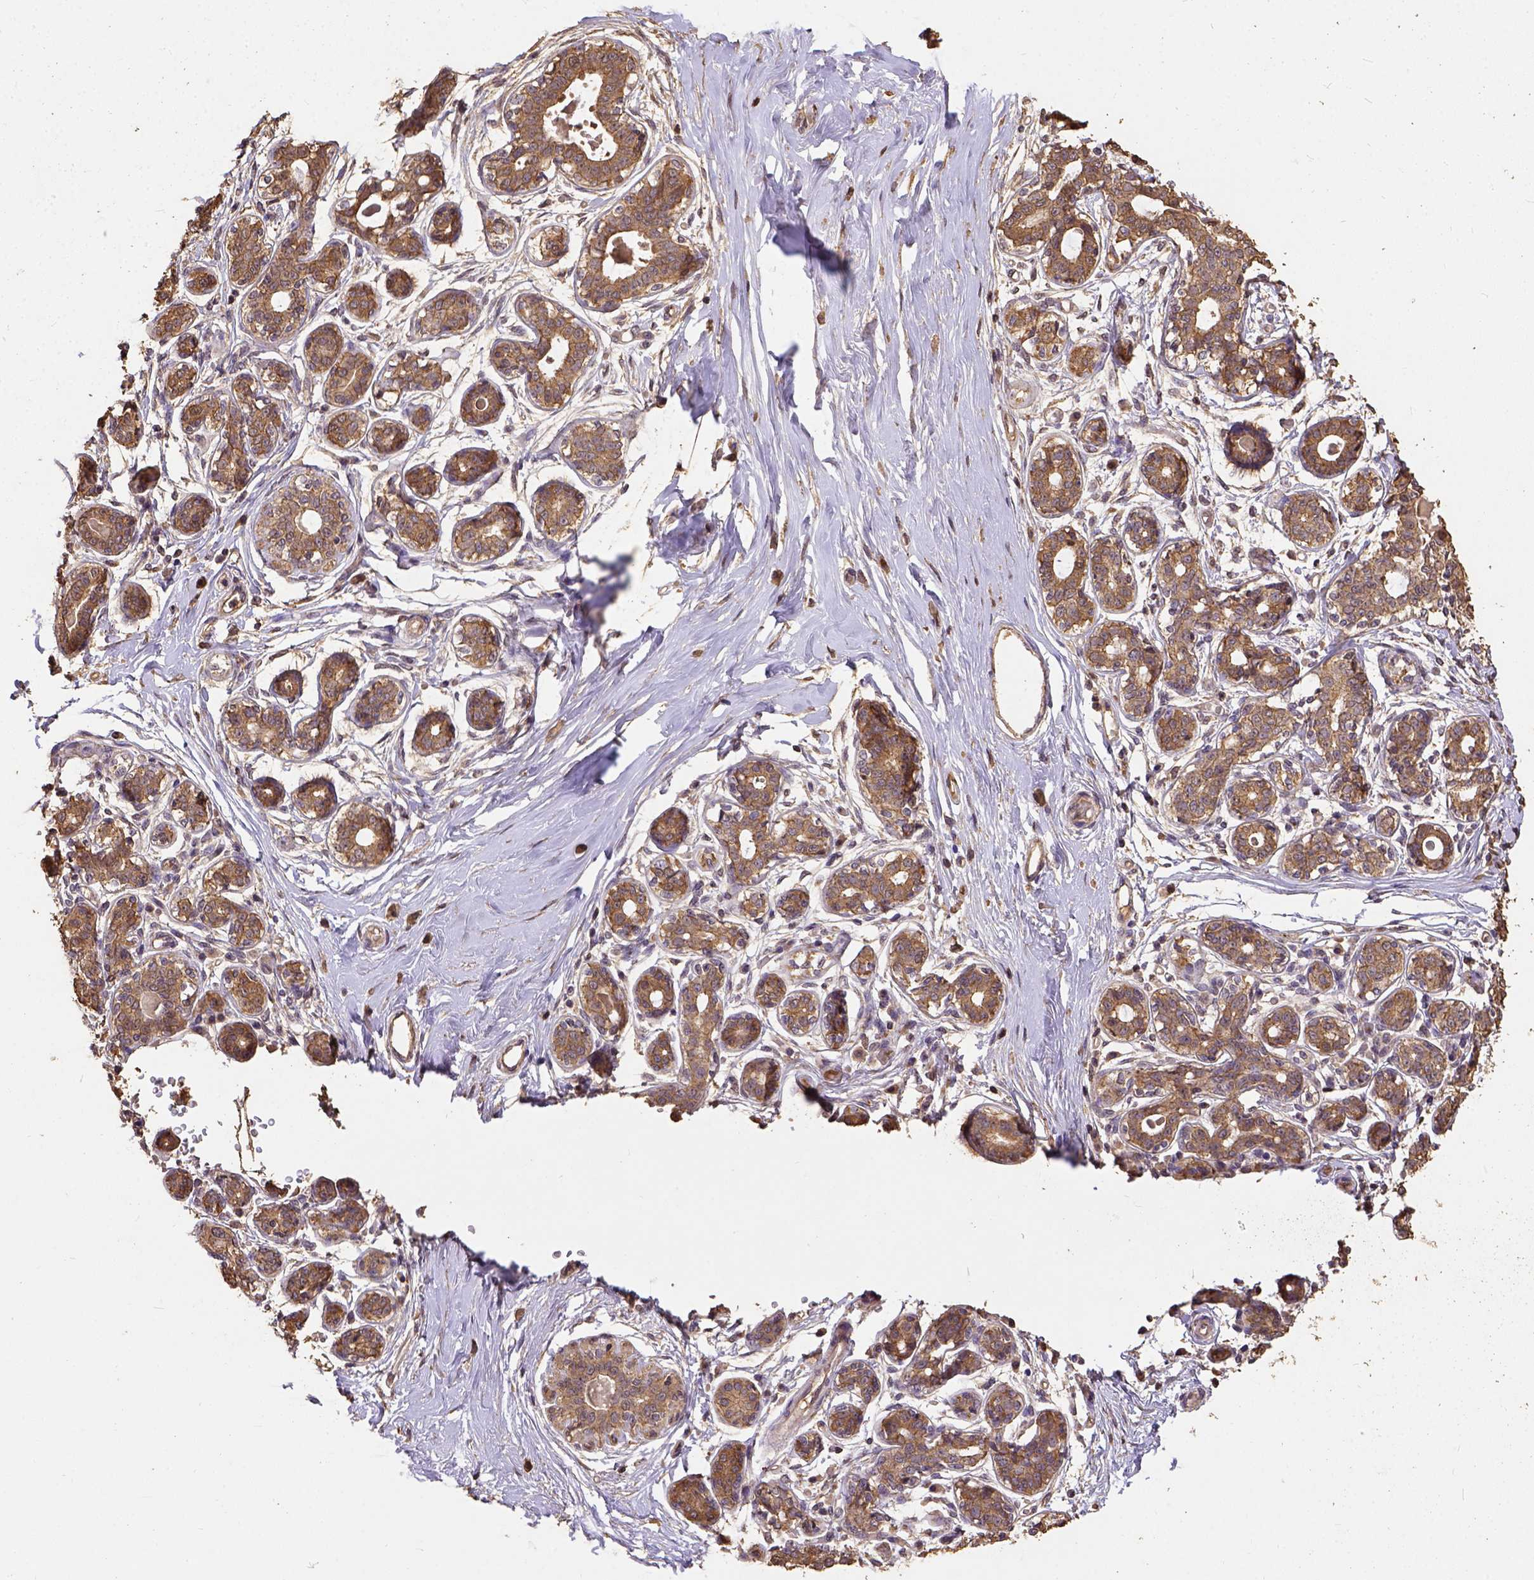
{"staining": {"intensity": "weak", "quantity": ">75%", "location": "cytoplasmic/membranous"}, "tissue": "breast", "cell_type": "Adipocytes", "image_type": "normal", "snomed": [{"axis": "morphology", "description": "Normal tissue, NOS"}, {"axis": "topography", "description": "Skin"}, {"axis": "topography", "description": "Breast"}], "caption": "Approximately >75% of adipocytes in normal breast exhibit weak cytoplasmic/membranous protein staining as visualized by brown immunohistochemical staining.", "gene": "ATP1B3", "patient": {"sex": "female", "age": 43}}